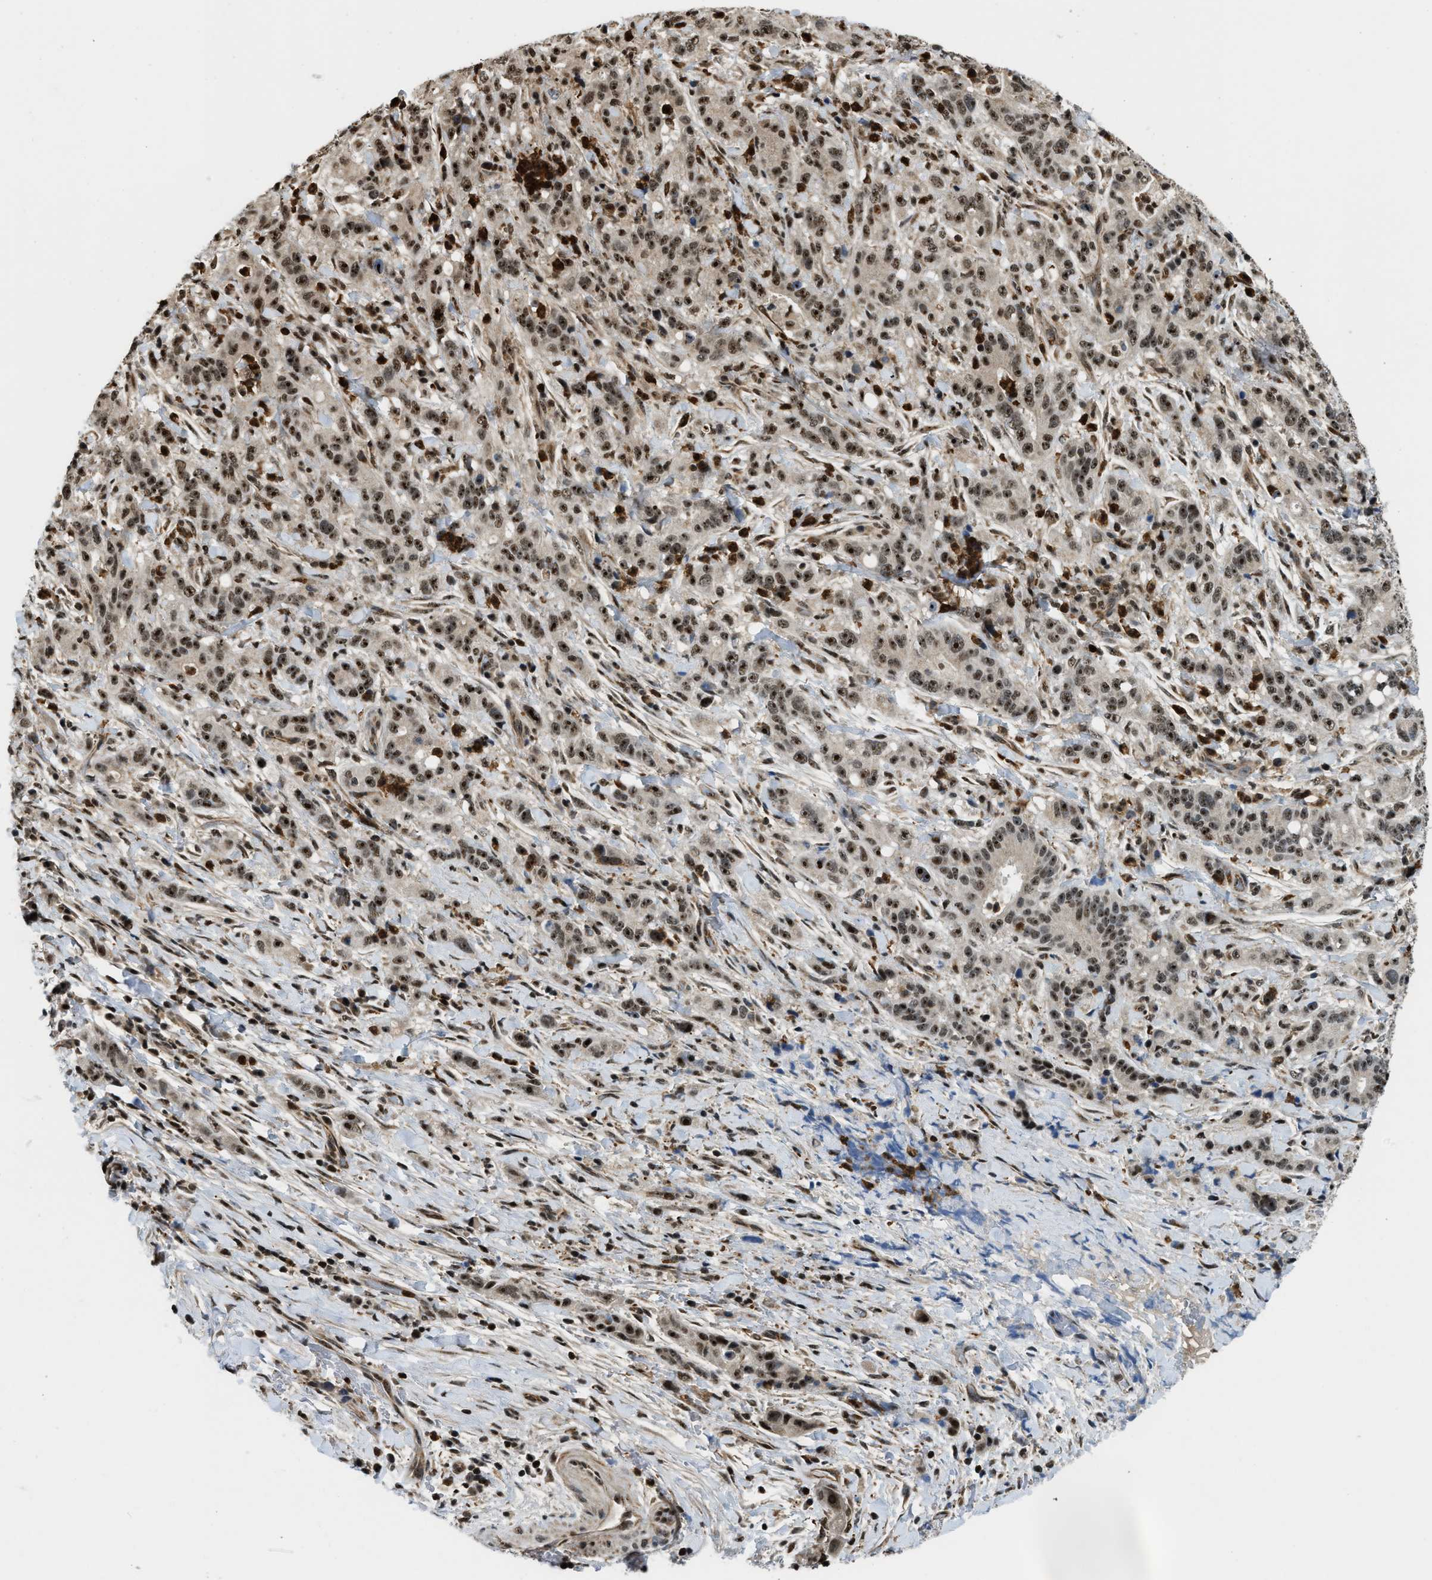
{"staining": {"intensity": "moderate", "quantity": ">75%", "location": "nuclear"}, "tissue": "liver cancer", "cell_type": "Tumor cells", "image_type": "cancer", "snomed": [{"axis": "morphology", "description": "Cholangiocarcinoma"}, {"axis": "topography", "description": "Liver"}], "caption": "Liver cholangiocarcinoma tissue reveals moderate nuclear expression in about >75% of tumor cells (DAB IHC, brown staining for protein, blue staining for nuclei).", "gene": "E2F1", "patient": {"sex": "female", "age": 38}}